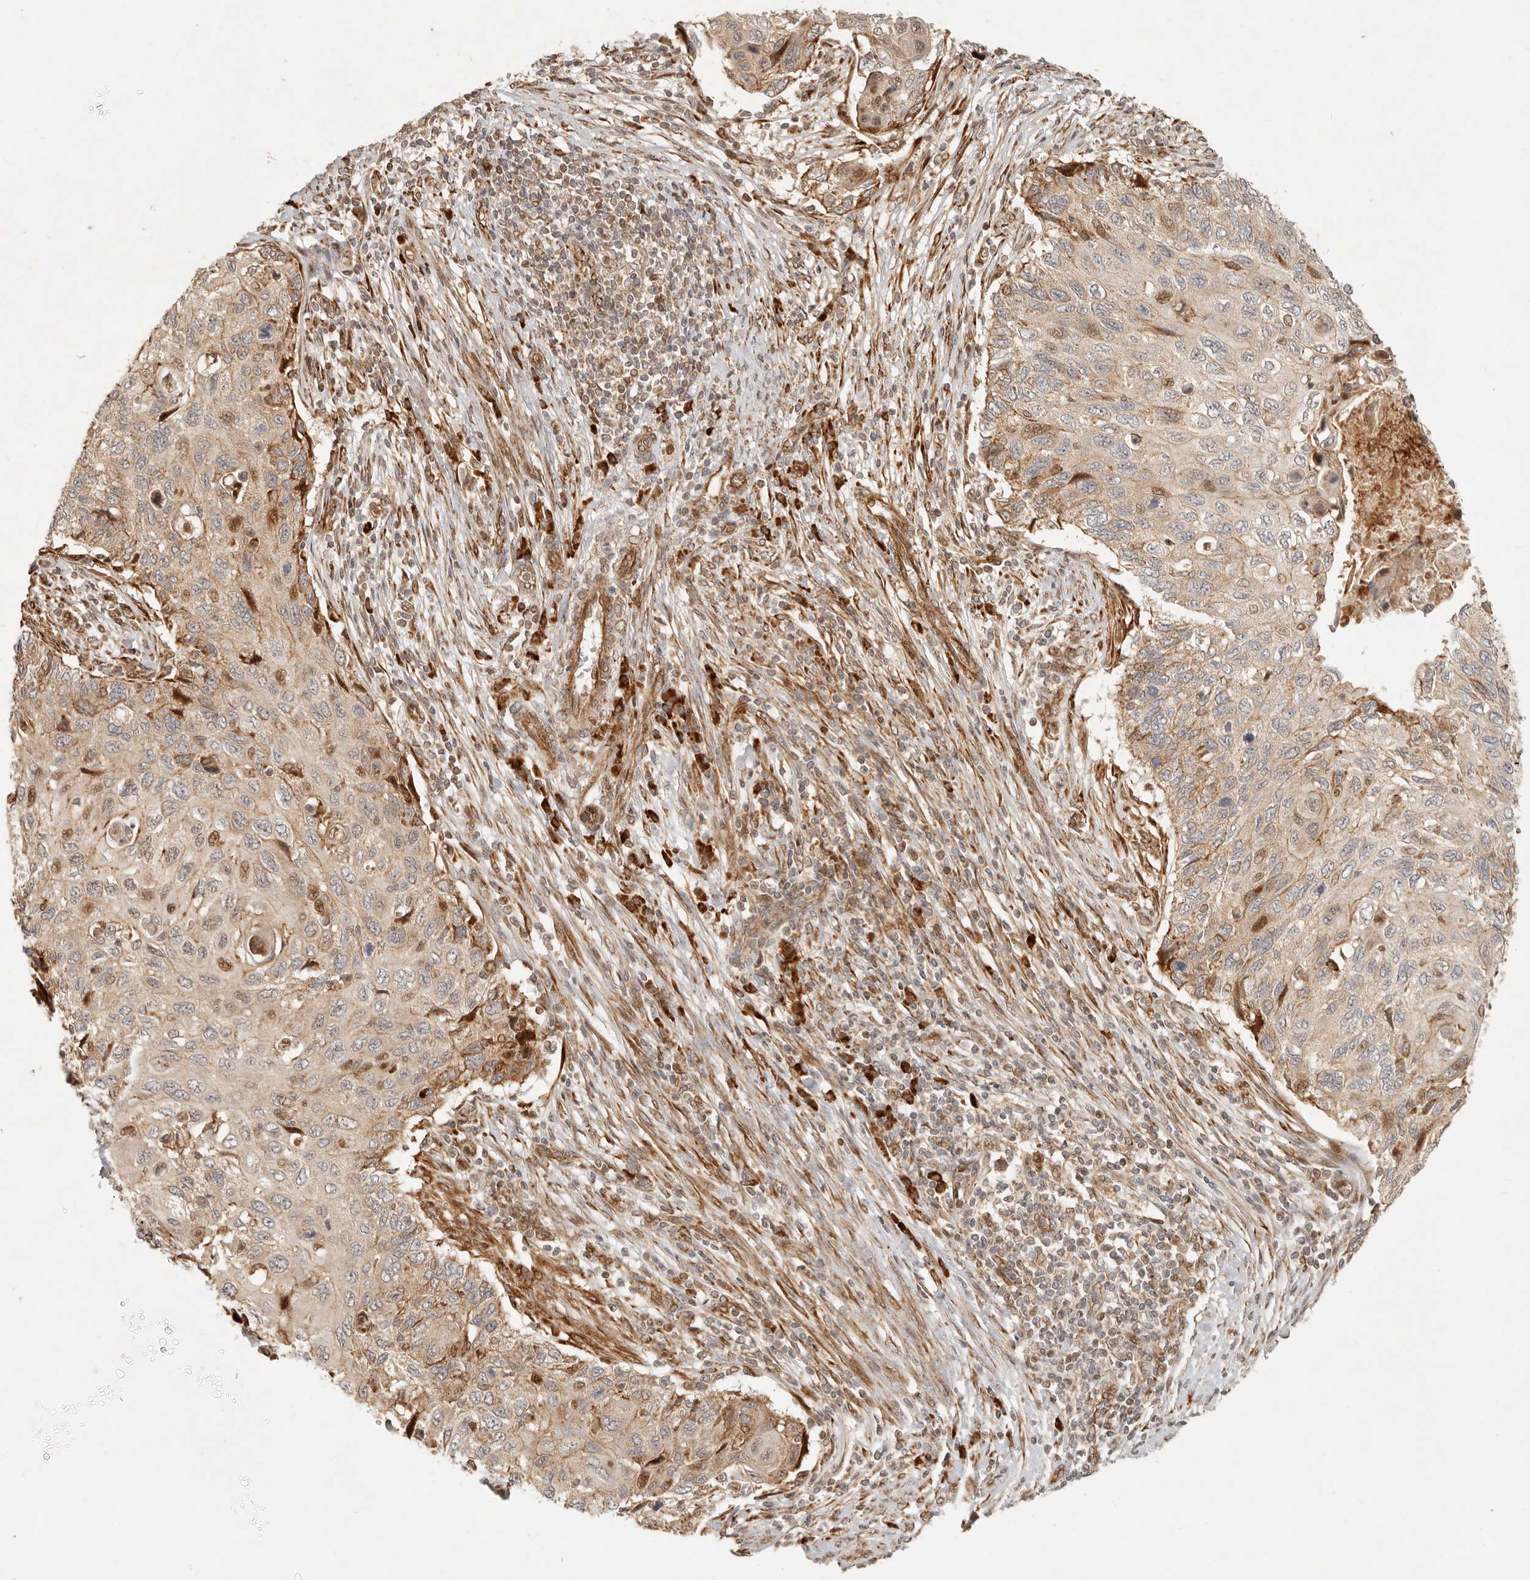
{"staining": {"intensity": "moderate", "quantity": "<25%", "location": "nuclear"}, "tissue": "cervical cancer", "cell_type": "Tumor cells", "image_type": "cancer", "snomed": [{"axis": "morphology", "description": "Squamous cell carcinoma, NOS"}, {"axis": "topography", "description": "Cervix"}], "caption": "The immunohistochemical stain labels moderate nuclear staining in tumor cells of cervical cancer (squamous cell carcinoma) tissue. Nuclei are stained in blue.", "gene": "KLHL38", "patient": {"sex": "female", "age": 70}}